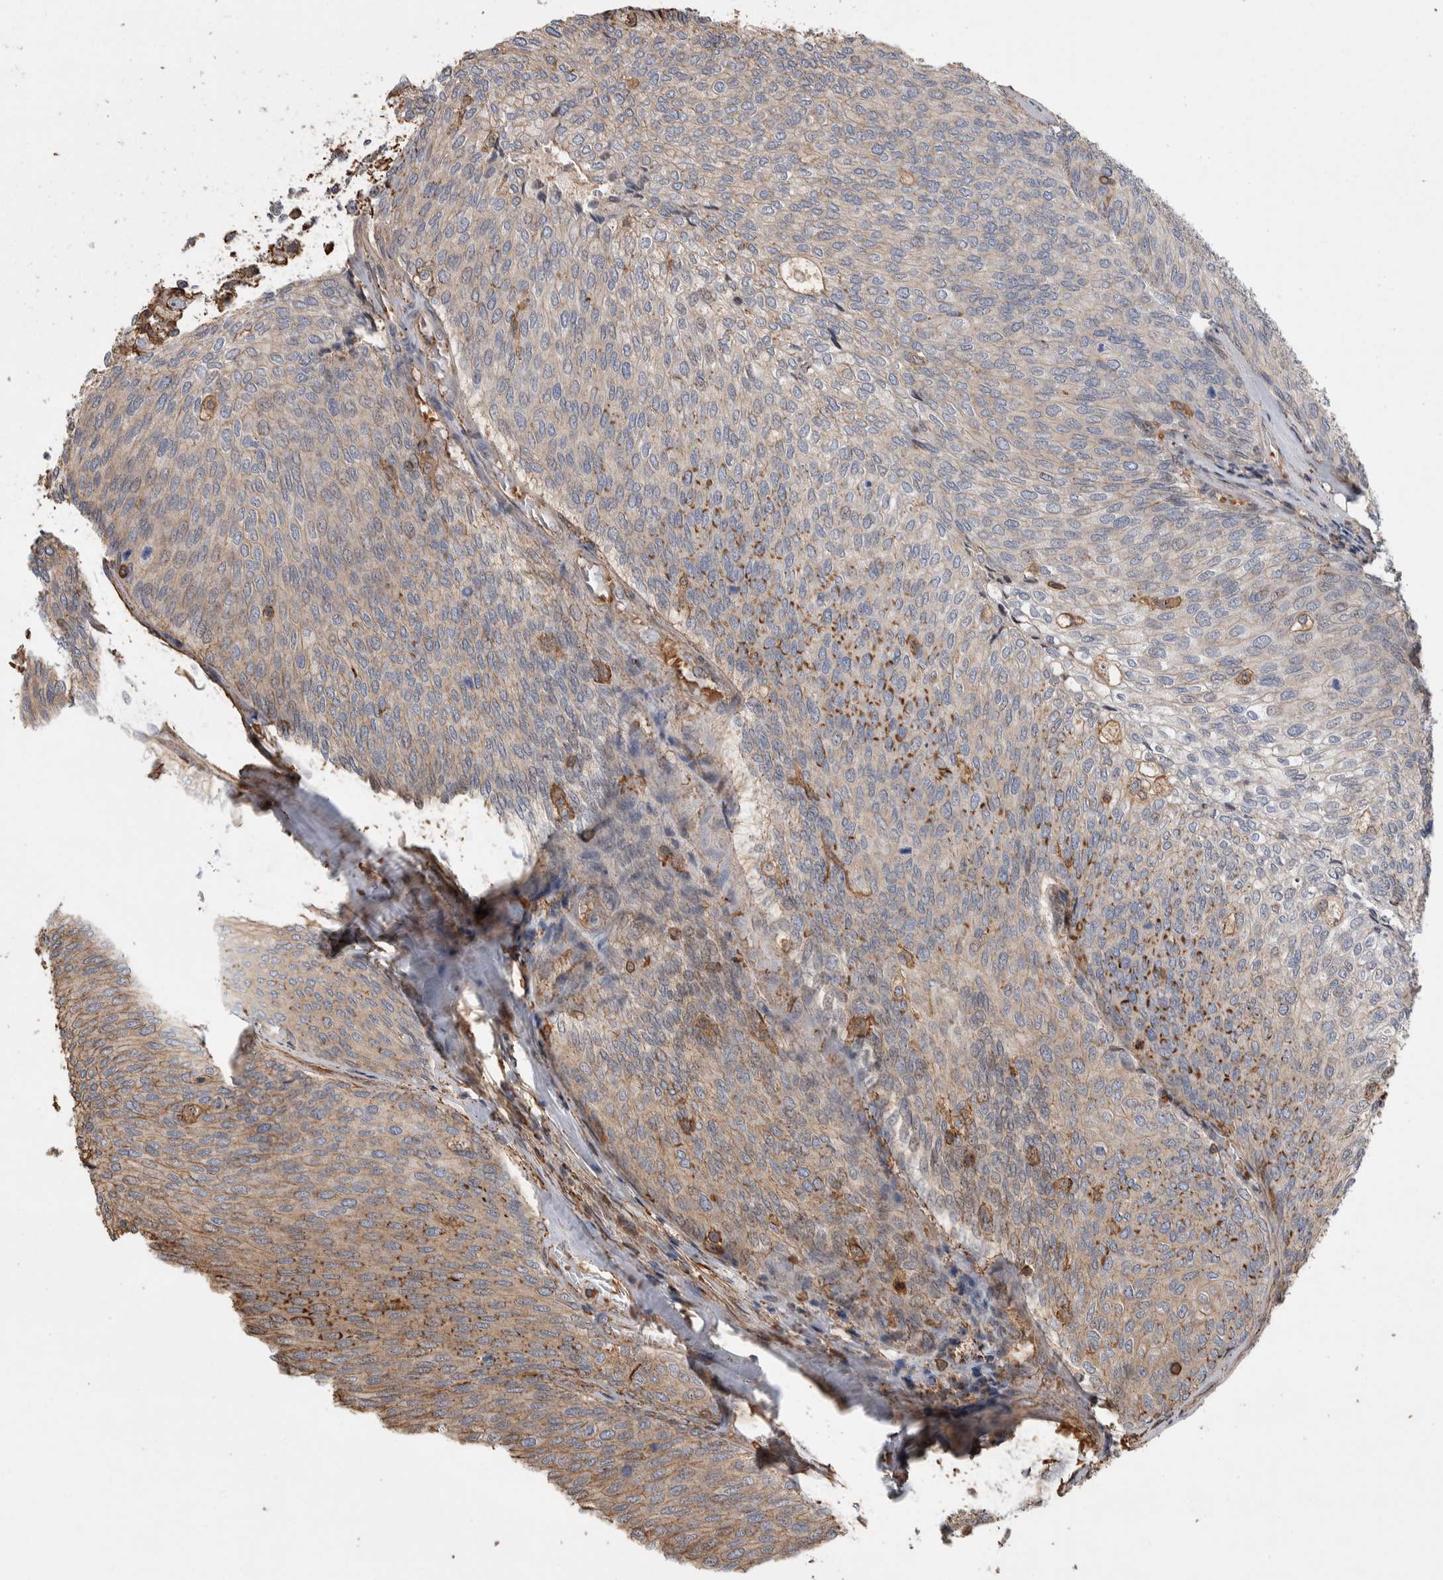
{"staining": {"intensity": "weak", "quantity": ">75%", "location": "cytoplasmic/membranous"}, "tissue": "urothelial cancer", "cell_type": "Tumor cells", "image_type": "cancer", "snomed": [{"axis": "morphology", "description": "Urothelial carcinoma, Low grade"}, {"axis": "topography", "description": "Urinary bladder"}], "caption": "Immunohistochemical staining of human urothelial carcinoma (low-grade) exhibits low levels of weak cytoplasmic/membranous positivity in approximately >75% of tumor cells. (DAB IHC with brightfield microscopy, high magnification).", "gene": "ENPP2", "patient": {"sex": "female", "age": 79}}